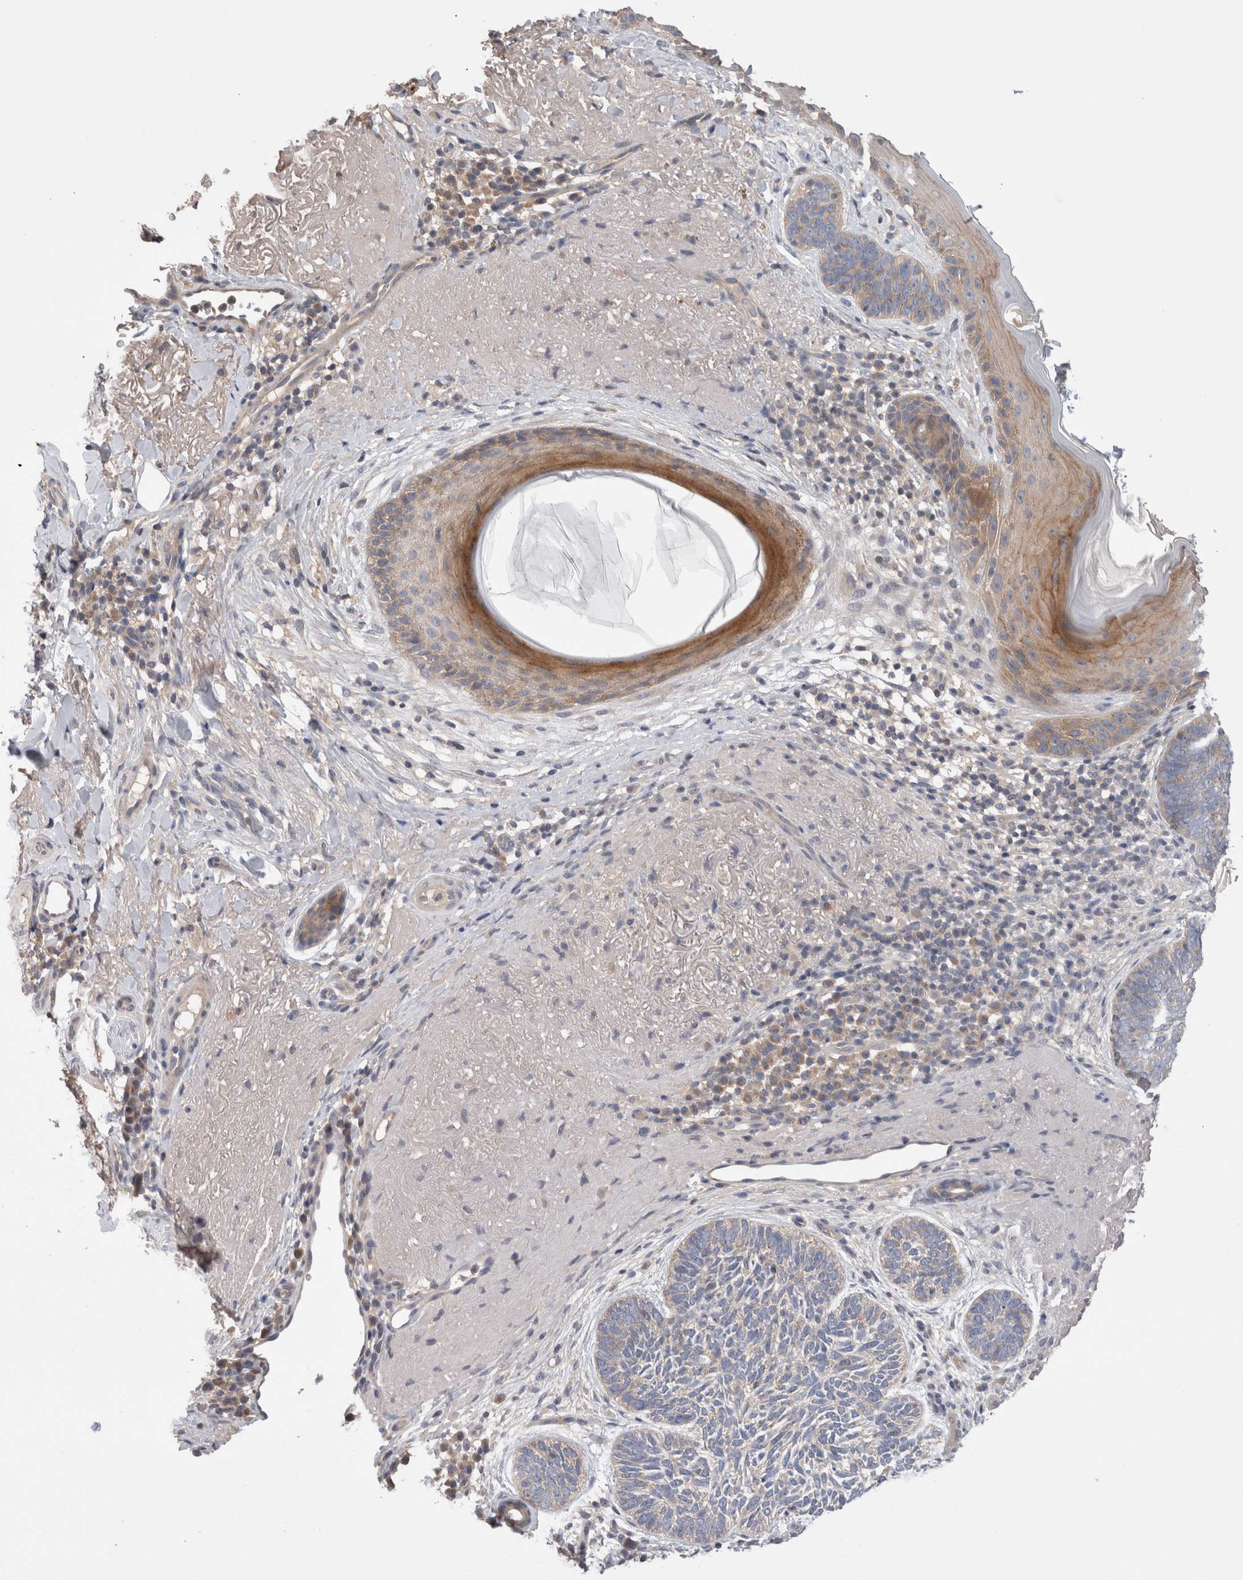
{"staining": {"intensity": "weak", "quantity": "<25%", "location": "cytoplasmic/membranous"}, "tissue": "skin cancer", "cell_type": "Tumor cells", "image_type": "cancer", "snomed": [{"axis": "morphology", "description": "Basal cell carcinoma"}, {"axis": "topography", "description": "Skin"}], "caption": "Tumor cells are negative for protein expression in human skin basal cell carcinoma.", "gene": "OTOR", "patient": {"sex": "female", "age": 85}}